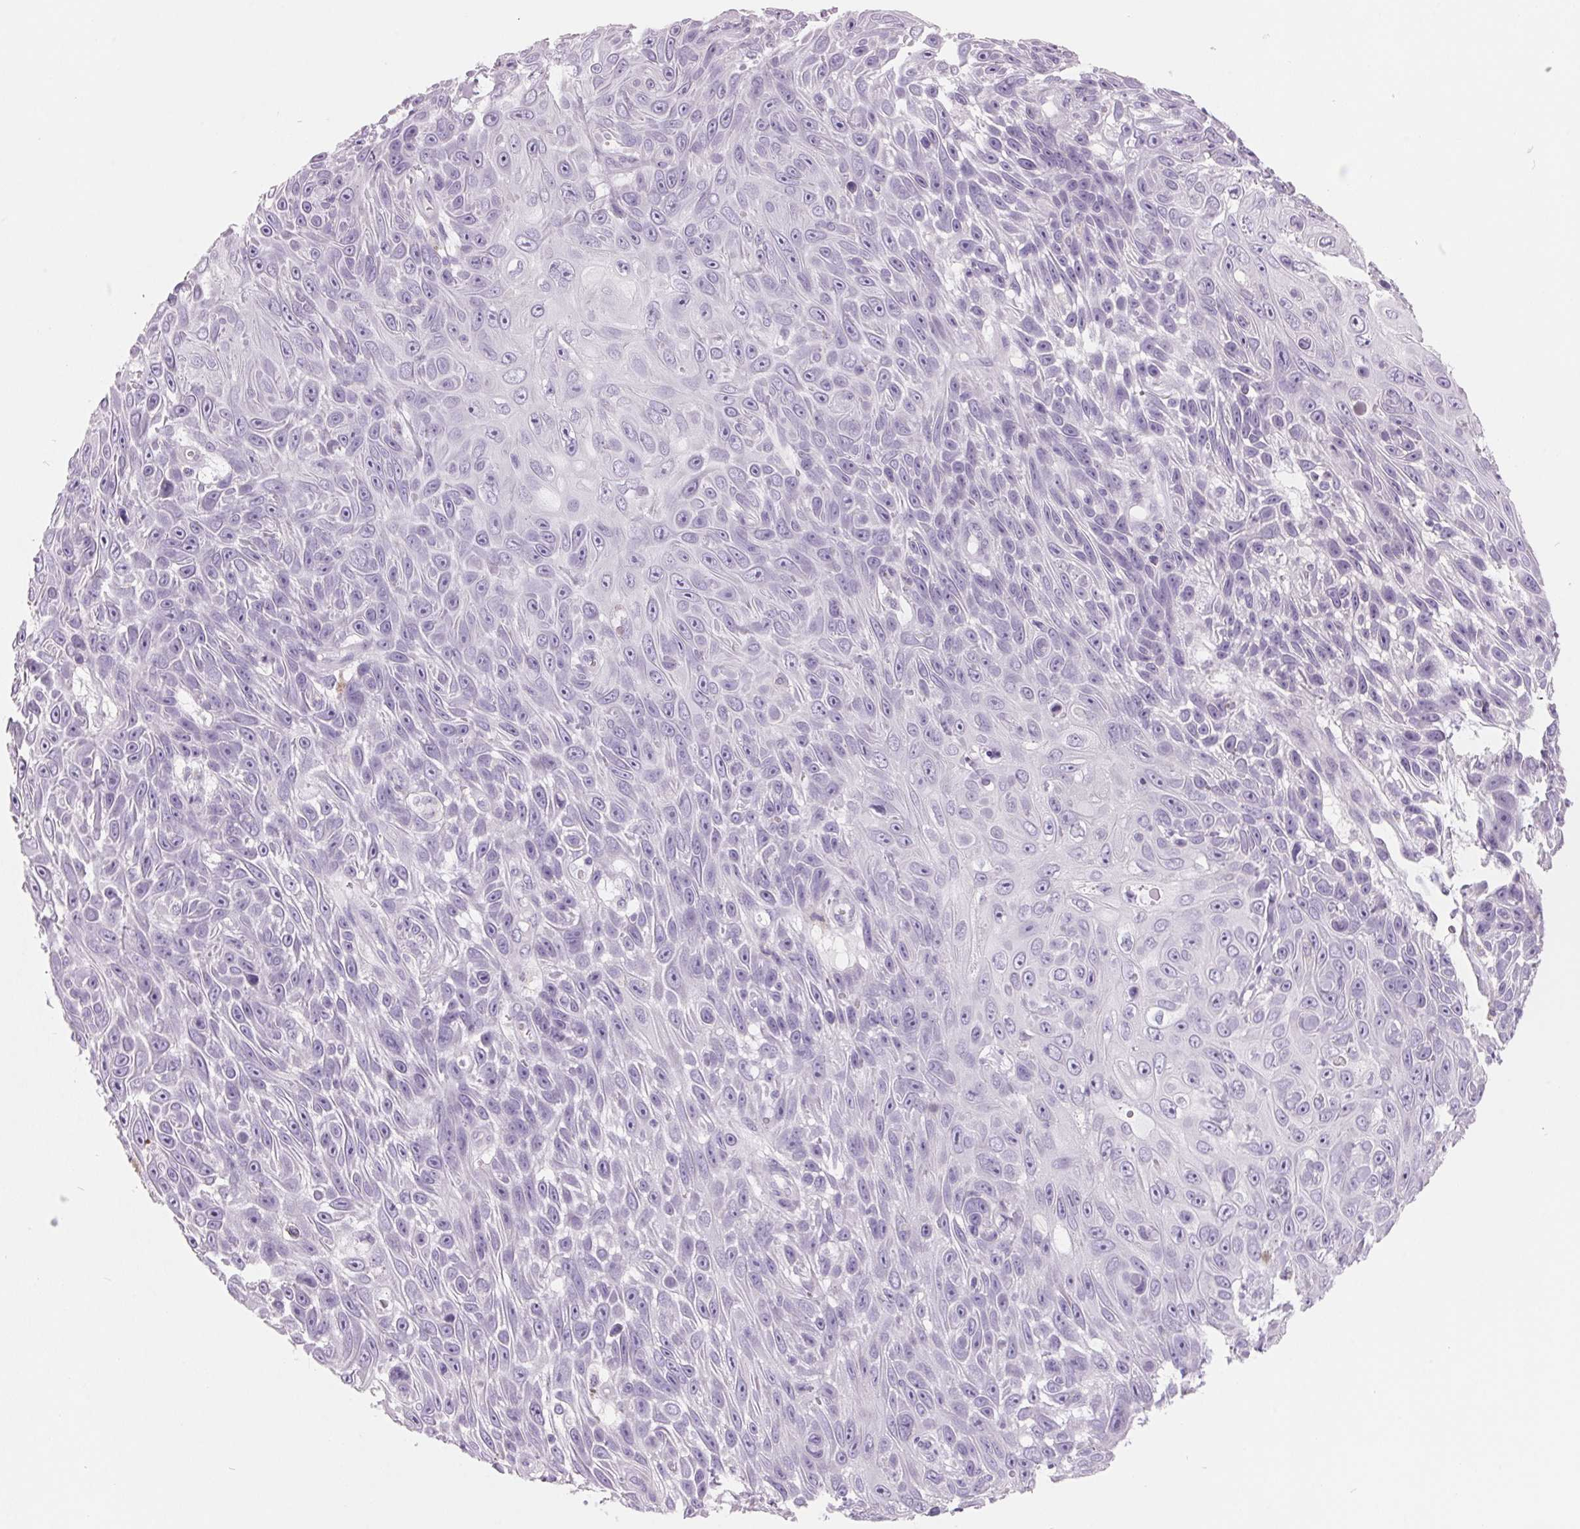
{"staining": {"intensity": "negative", "quantity": "none", "location": "none"}, "tissue": "skin cancer", "cell_type": "Tumor cells", "image_type": "cancer", "snomed": [{"axis": "morphology", "description": "Squamous cell carcinoma, NOS"}, {"axis": "topography", "description": "Skin"}], "caption": "Immunohistochemical staining of skin cancer (squamous cell carcinoma) exhibits no significant positivity in tumor cells.", "gene": "FTCD", "patient": {"sex": "male", "age": 82}}